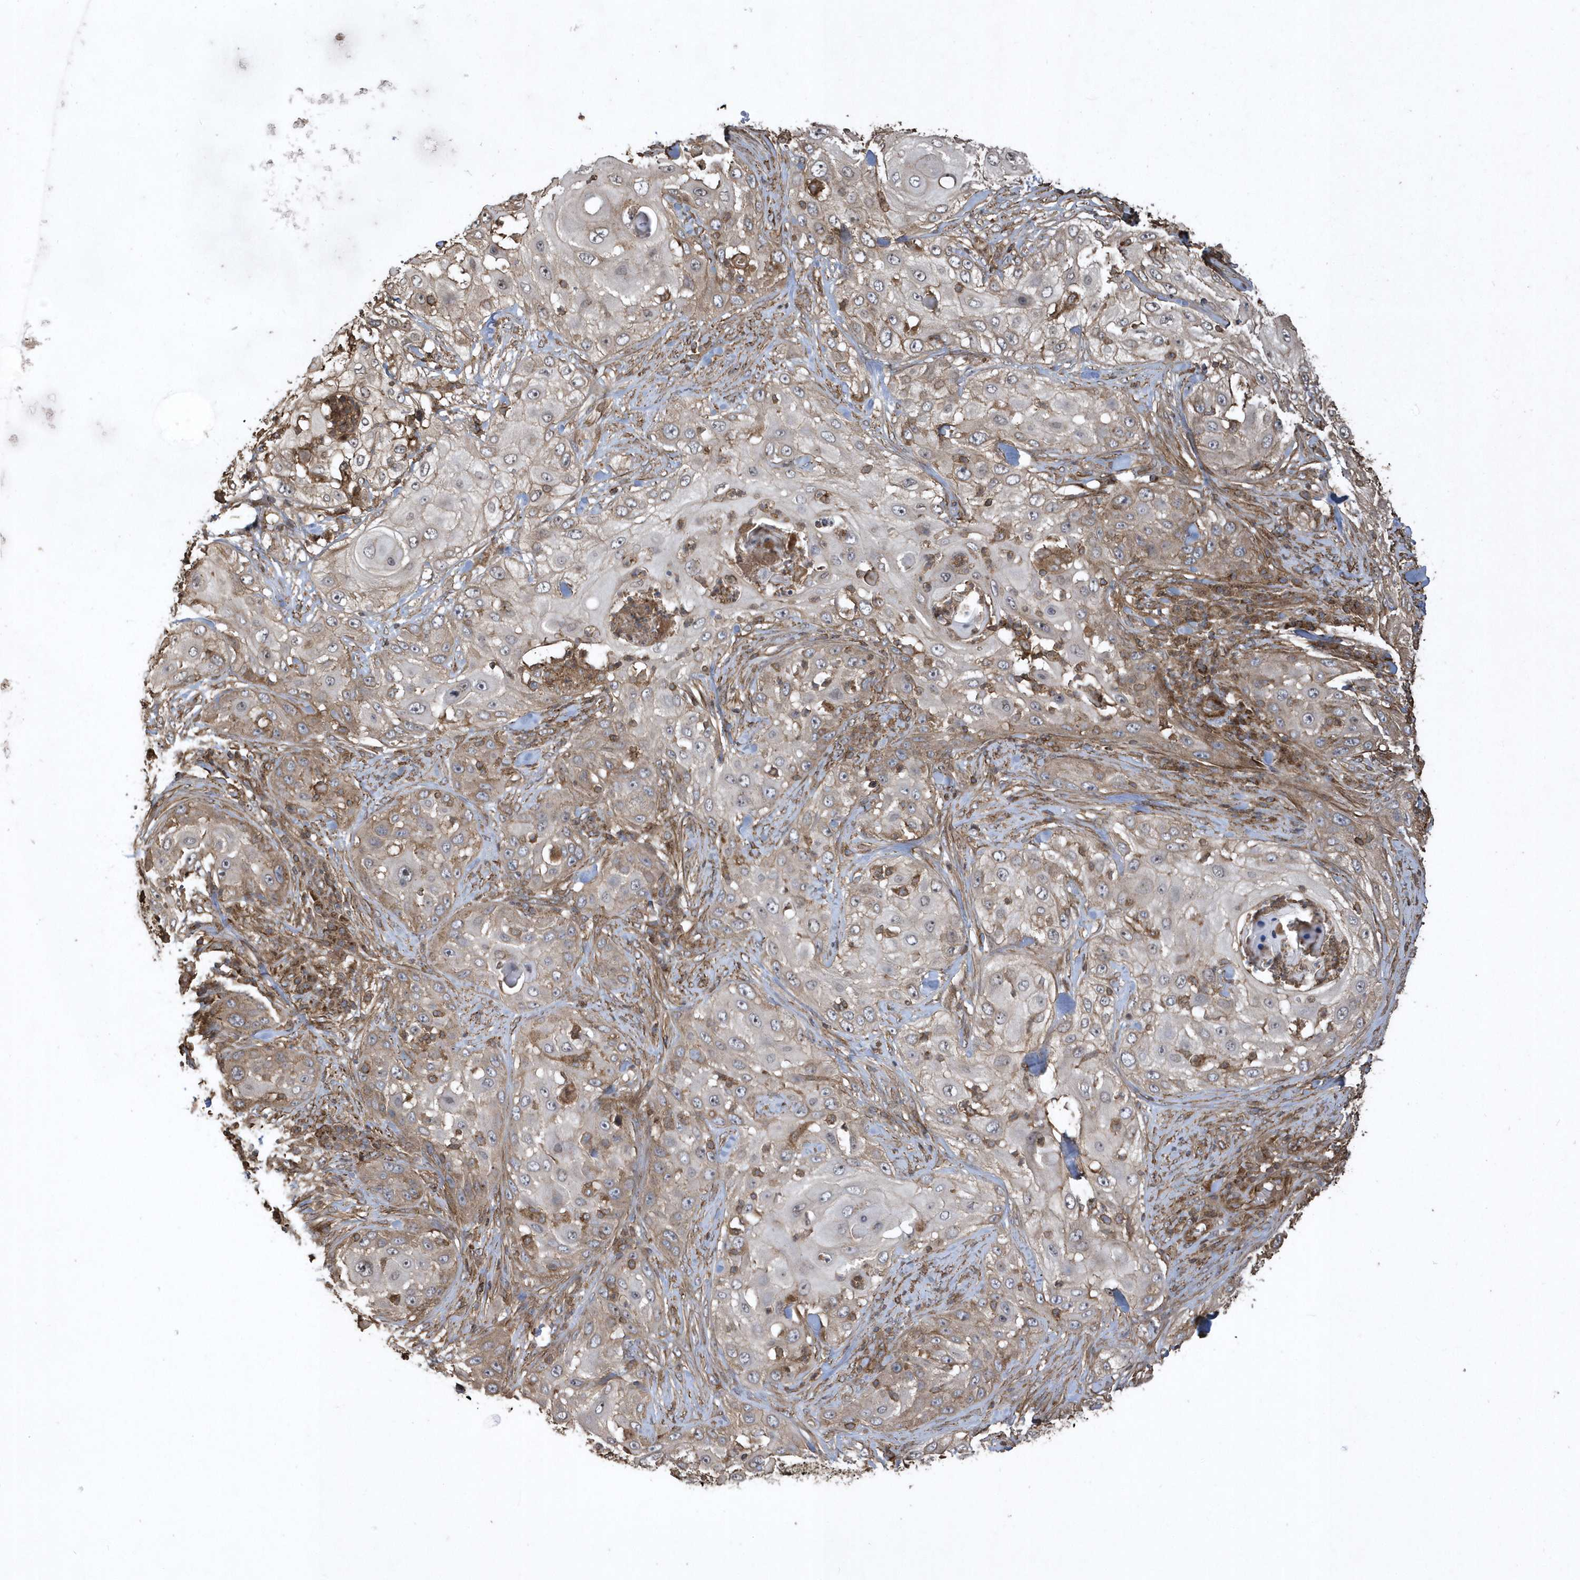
{"staining": {"intensity": "negative", "quantity": "none", "location": "none"}, "tissue": "skin cancer", "cell_type": "Tumor cells", "image_type": "cancer", "snomed": [{"axis": "morphology", "description": "Squamous cell carcinoma, NOS"}, {"axis": "topography", "description": "Skin"}], "caption": "Immunohistochemistry (IHC) photomicrograph of neoplastic tissue: human squamous cell carcinoma (skin) stained with DAB (3,3'-diaminobenzidine) demonstrates no significant protein staining in tumor cells.", "gene": "SENP8", "patient": {"sex": "female", "age": 44}}